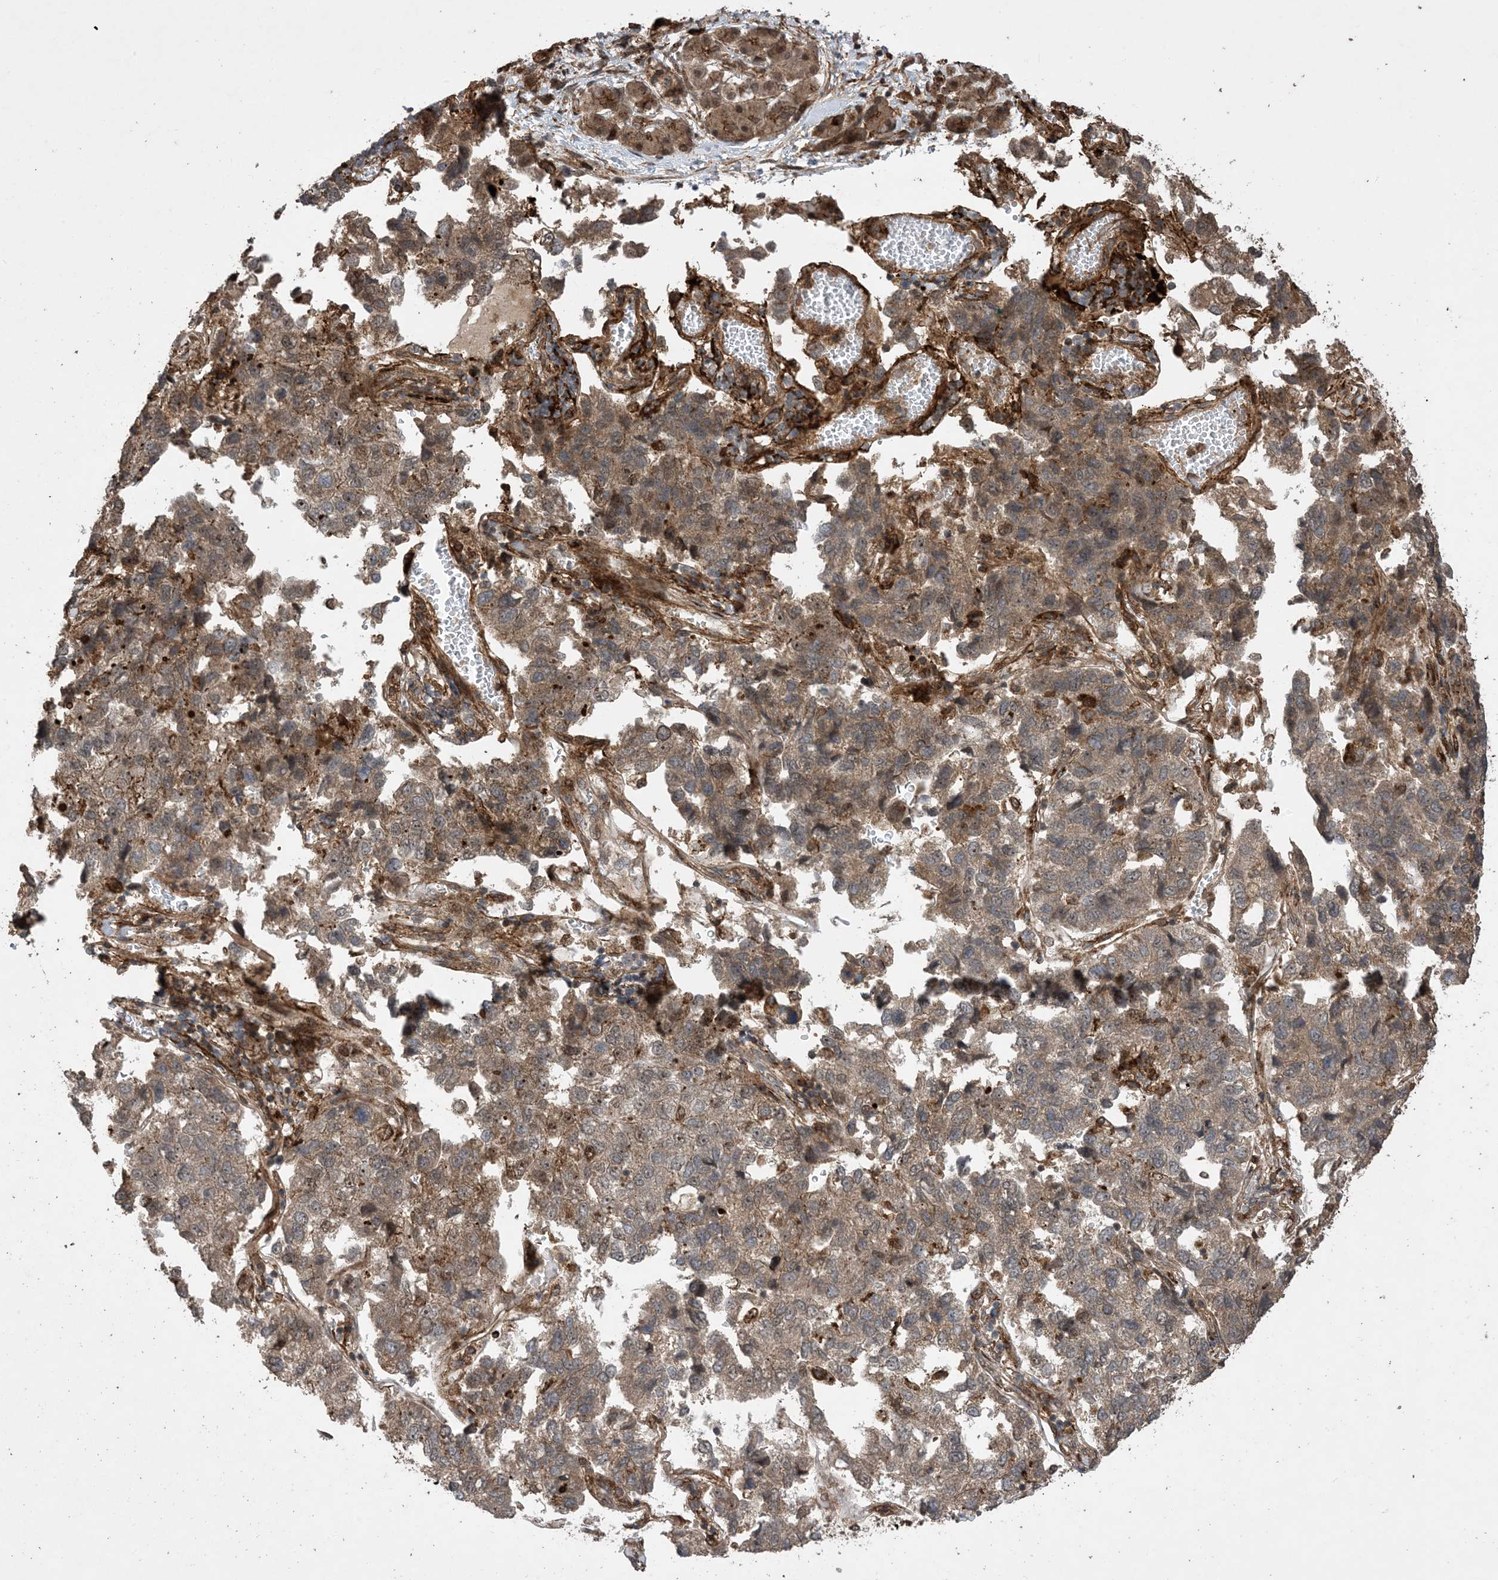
{"staining": {"intensity": "weak", "quantity": "25%-75%", "location": "cytoplasmic/membranous"}, "tissue": "pancreatic cancer", "cell_type": "Tumor cells", "image_type": "cancer", "snomed": [{"axis": "morphology", "description": "Adenocarcinoma, NOS"}, {"axis": "topography", "description": "Pancreas"}], "caption": "The micrograph reveals immunohistochemical staining of pancreatic adenocarcinoma. There is weak cytoplasmic/membranous expression is appreciated in about 25%-75% of tumor cells.", "gene": "ZNF511", "patient": {"sex": "female", "age": 61}}